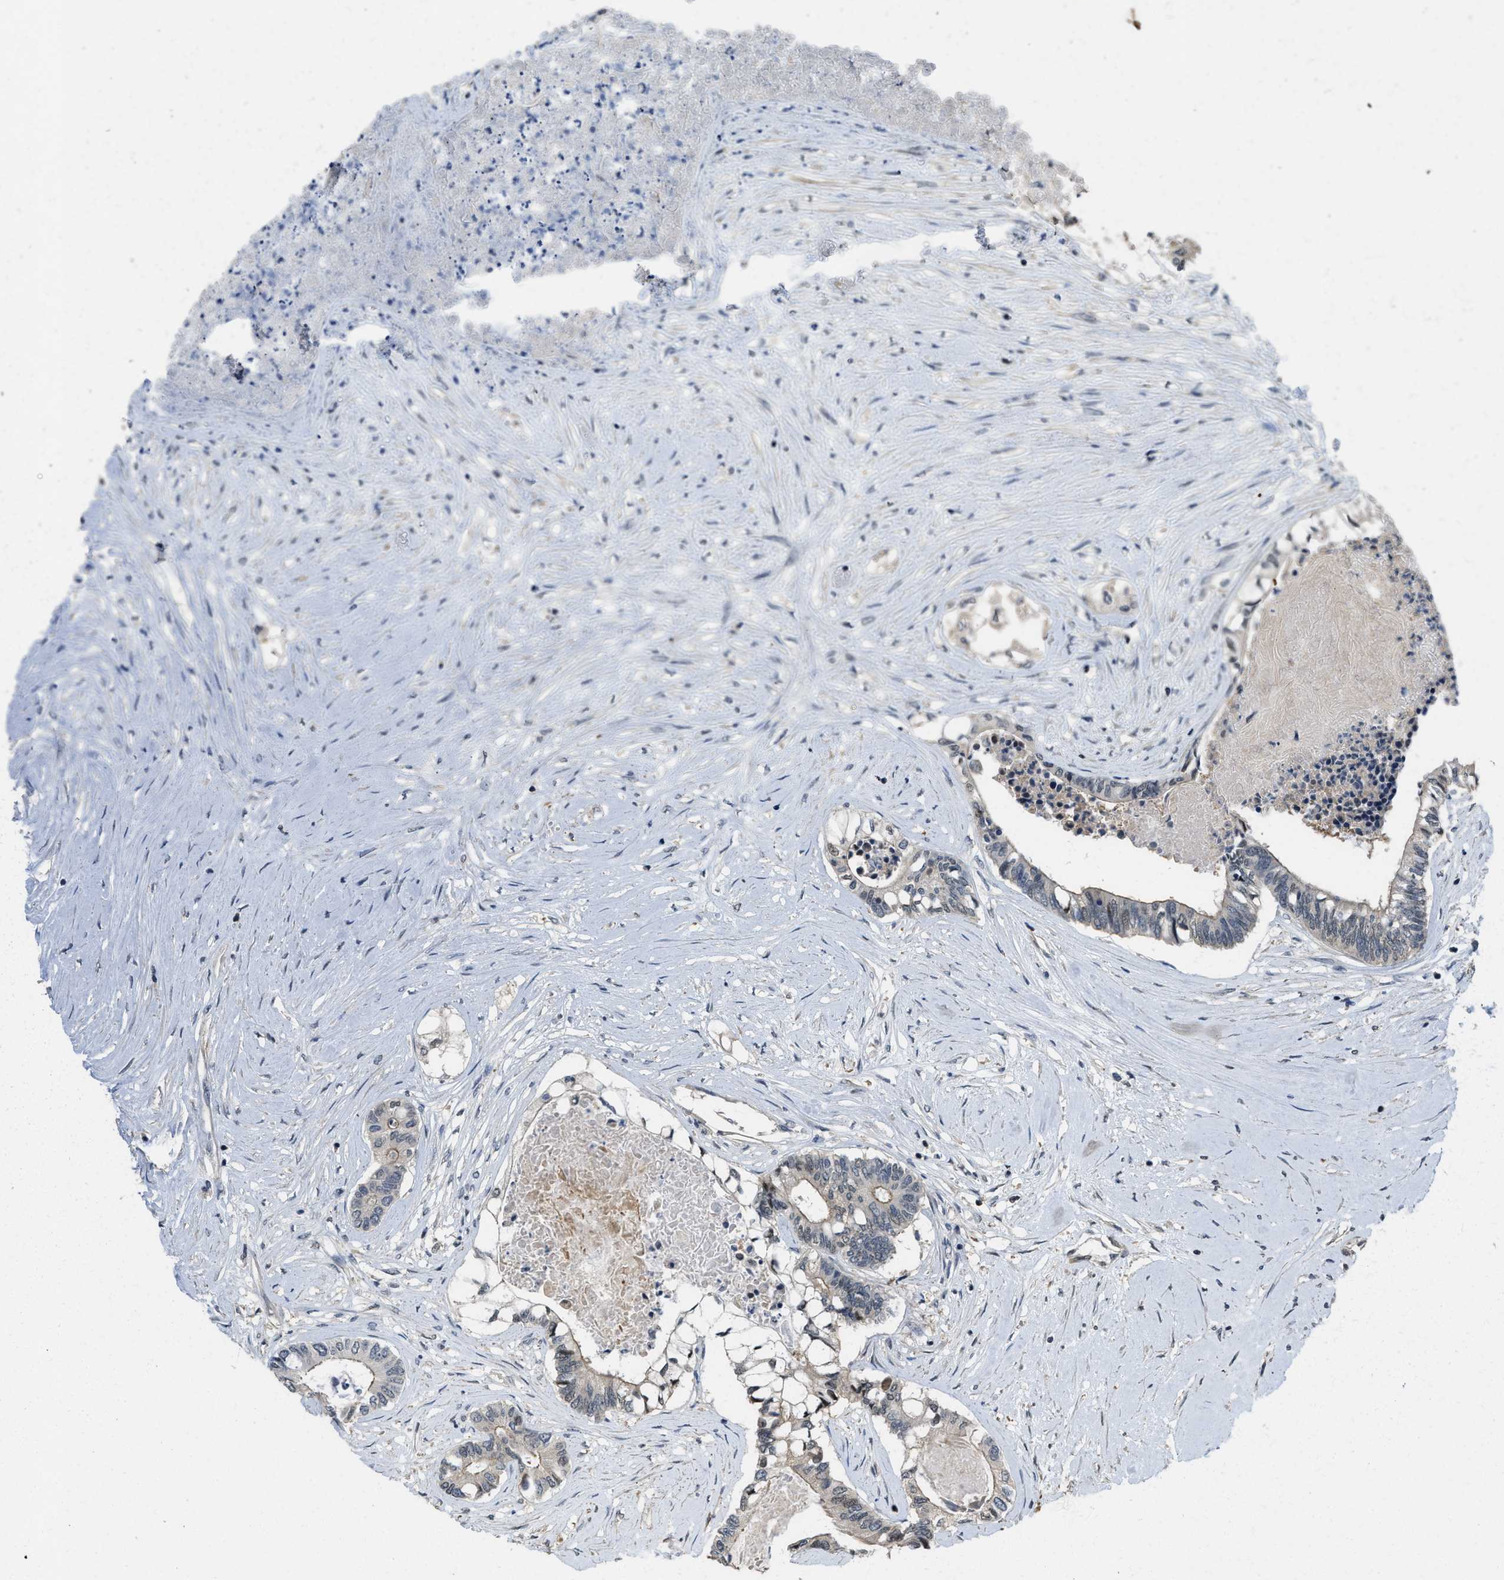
{"staining": {"intensity": "weak", "quantity": "<25%", "location": "nuclear"}, "tissue": "colorectal cancer", "cell_type": "Tumor cells", "image_type": "cancer", "snomed": [{"axis": "morphology", "description": "Adenocarcinoma, NOS"}, {"axis": "topography", "description": "Rectum"}], "caption": "This histopathology image is of adenocarcinoma (colorectal) stained with immunohistochemistry (IHC) to label a protein in brown with the nuclei are counter-stained blue. There is no positivity in tumor cells.", "gene": "TES", "patient": {"sex": "male", "age": 63}}